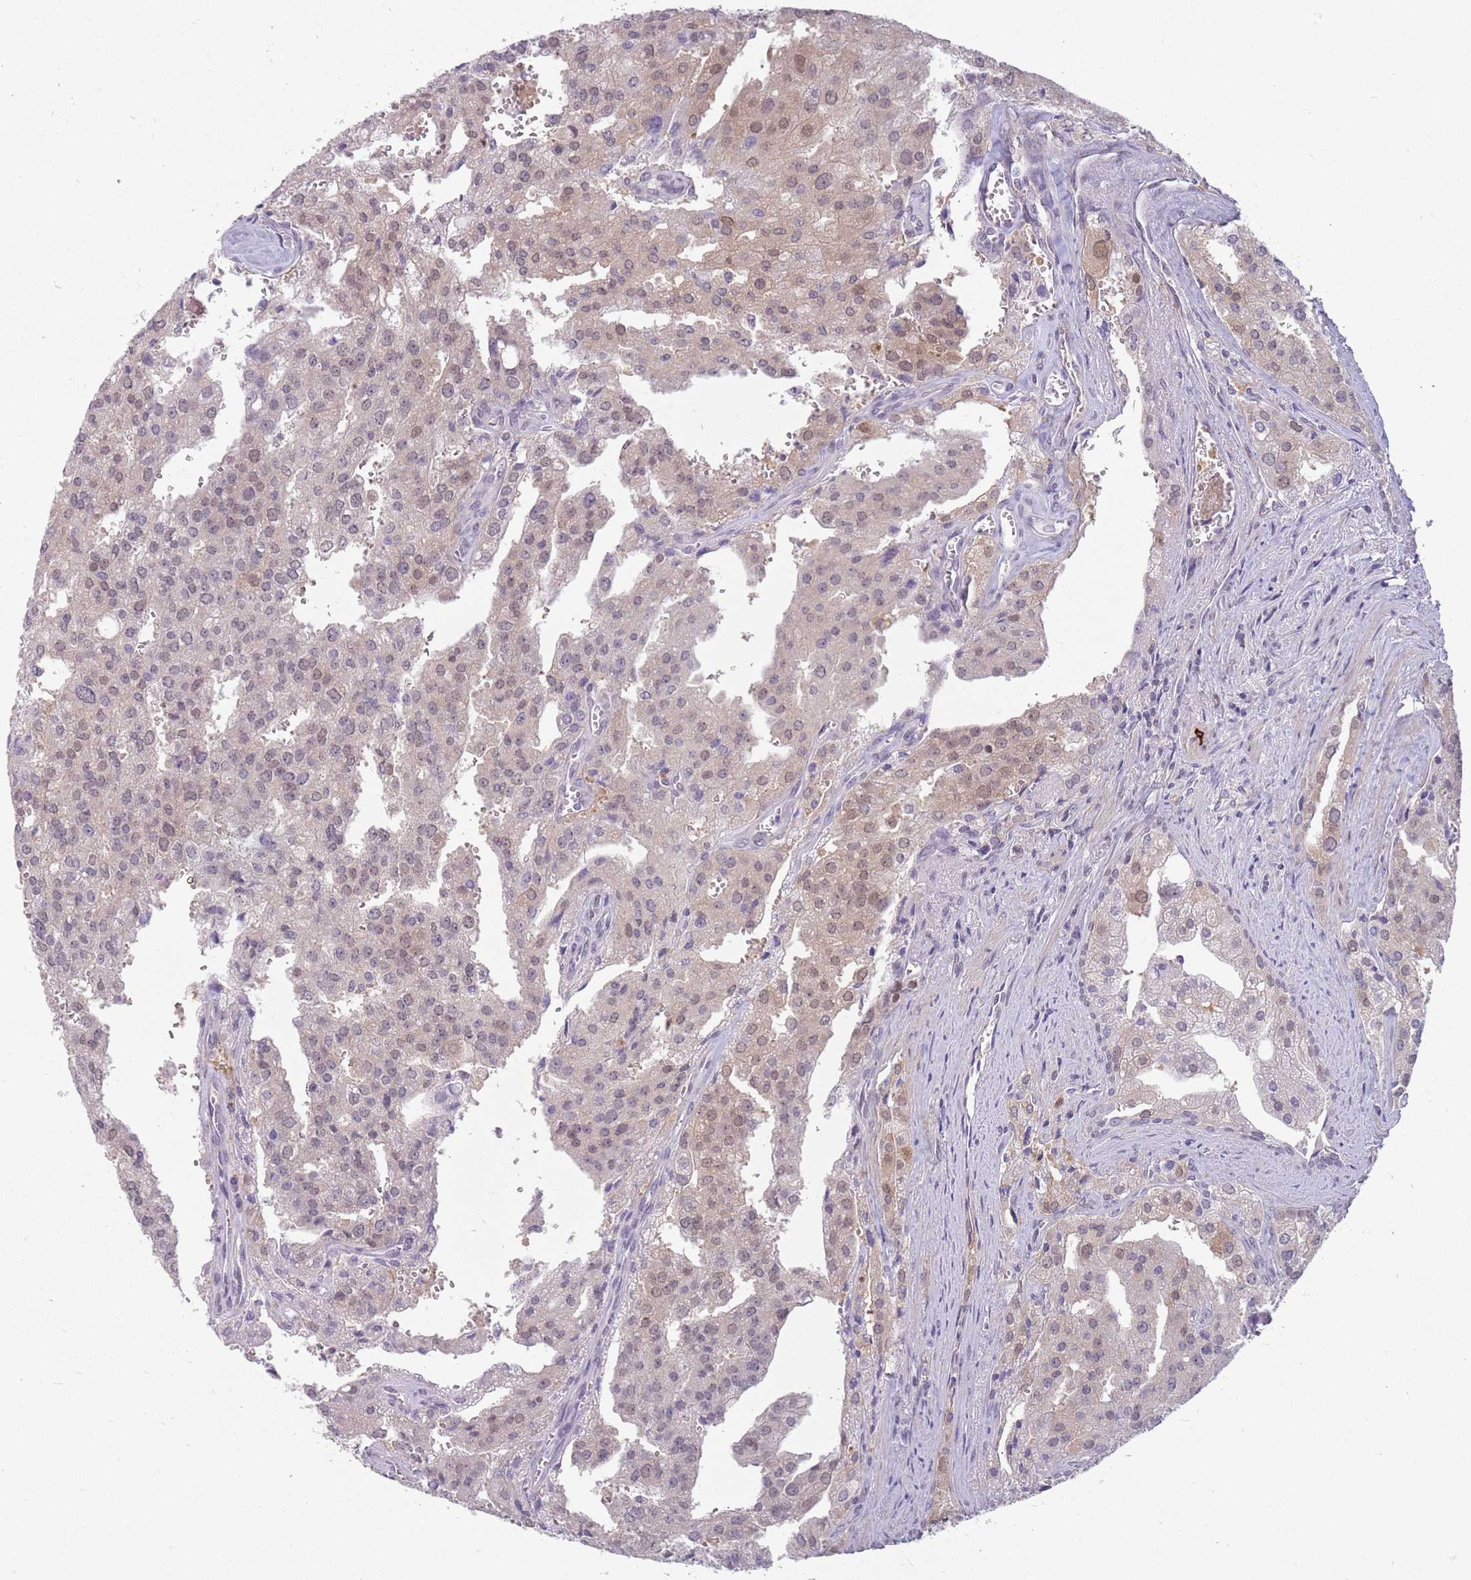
{"staining": {"intensity": "weak", "quantity": "25%-75%", "location": "nuclear"}, "tissue": "prostate cancer", "cell_type": "Tumor cells", "image_type": "cancer", "snomed": [{"axis": "morphology", "description": "Adenocarcinoma, High grade"}, {"axis": "topography", "description": "Prostate"}], "caption": "The histopathology image displays immunohistochemical staining of prostate cancer. There is weak nuclear staining is identified in about 25%-75% of tumor cells.", "gene": "ZNF574", "patient": {"sex": "male", "age": 68}}